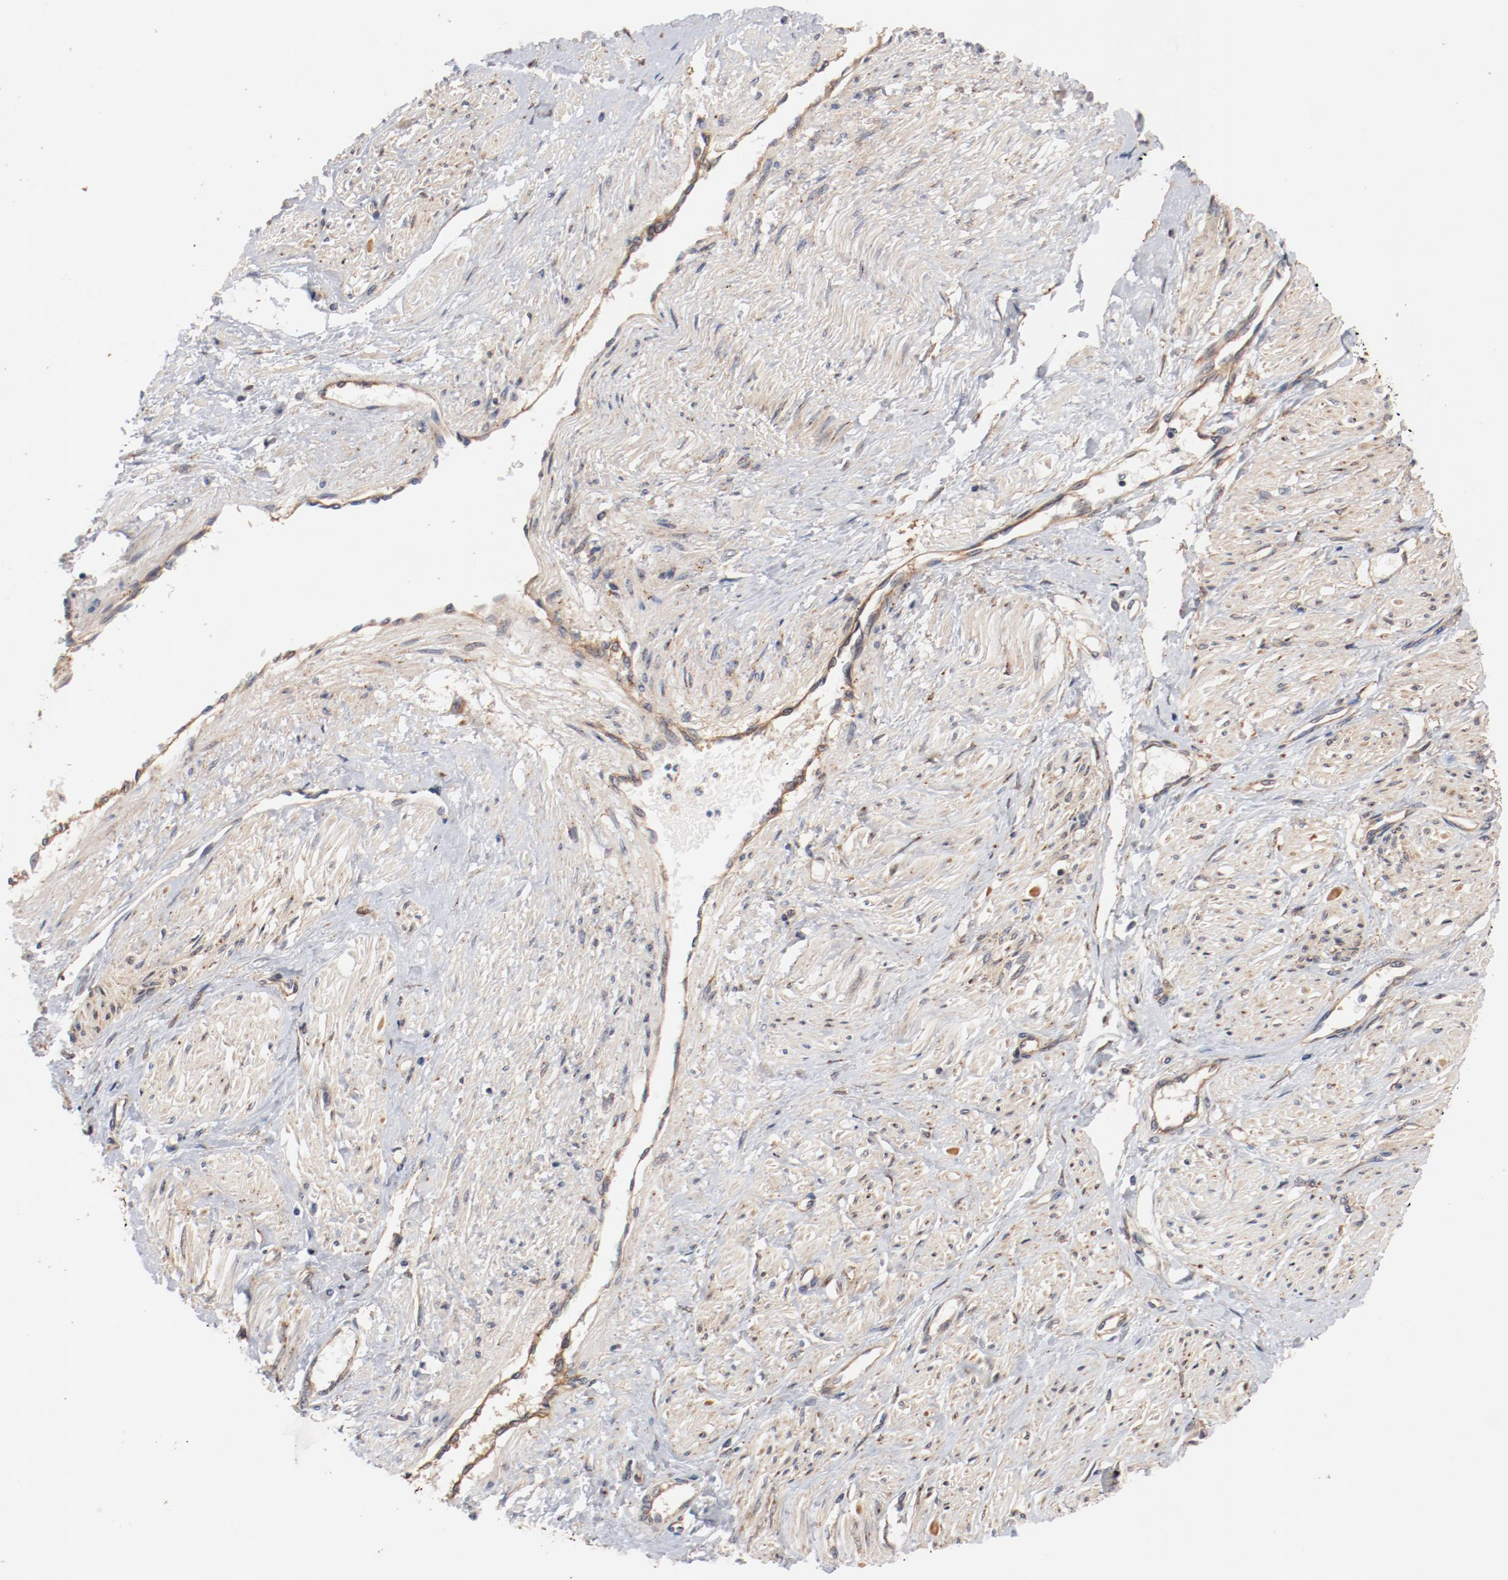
{"staining": {"intensity": "weak", "quantity": ">75%", "location": "cytoplasmic/membranous"}, "tissue": "smooth muscle", "cell_type": "Smooth muscle cells", "image_type": "normal", "snomed": [{"axis": "morphology", "description": "Normal tissue, NOS"}, {"axis": "topography", "description": "Smooth muscle"}, {"axis": "topography", "description": "Uterus"}], "caption": "Smooth muscle cells demonstrate weak cytoplasmic/membranous expression in about >75% of cells in unremarkable smooth muscle. The staining is performed using DAB (3,3'-diaminobenzidine) brown chromogen to label protein expression. The nuclei are counter-stained blue using hematoxylin.", "gene": "PITPNM2", "patient": {"sex": "female", "age": 39}}